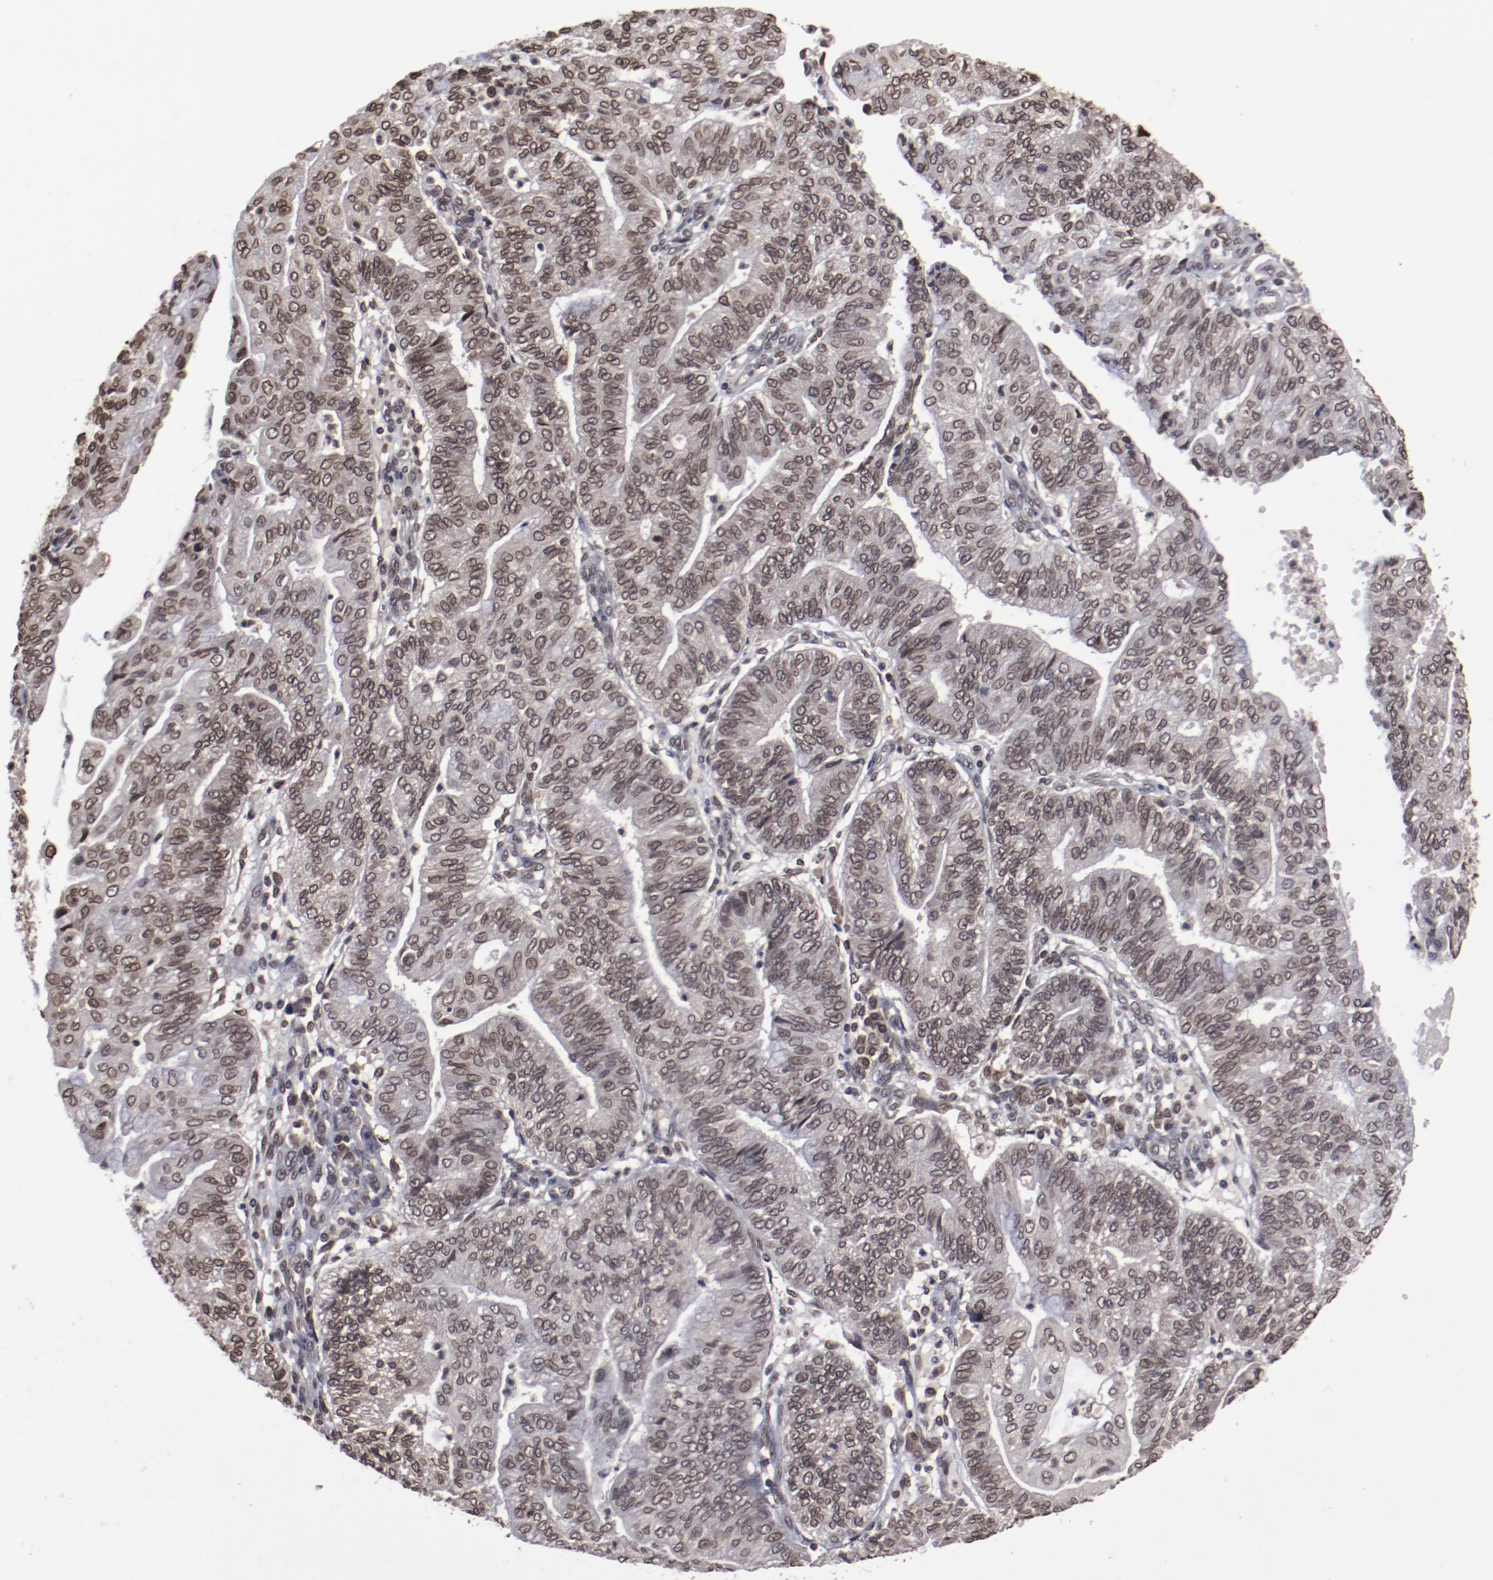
{"staining": {"intensity": "moderate", "quantity": ">75%", "location": "nuclear"}, "tissue": "endometrial cancer", "cell_type": "Tumor cells", "image_type": "cancer", "snomed": [{"axis": "morphology", "description": "Adenocarcinoma, NOS"}, {"axis": "topography", "description": "Endometrium"}], "caption": "Endometrial cancer stained for a protein exhibits moderate nuclear positivity in tumor cells.", "gene": "AKT1", "patient": {"sex": "female", "age": 59}}